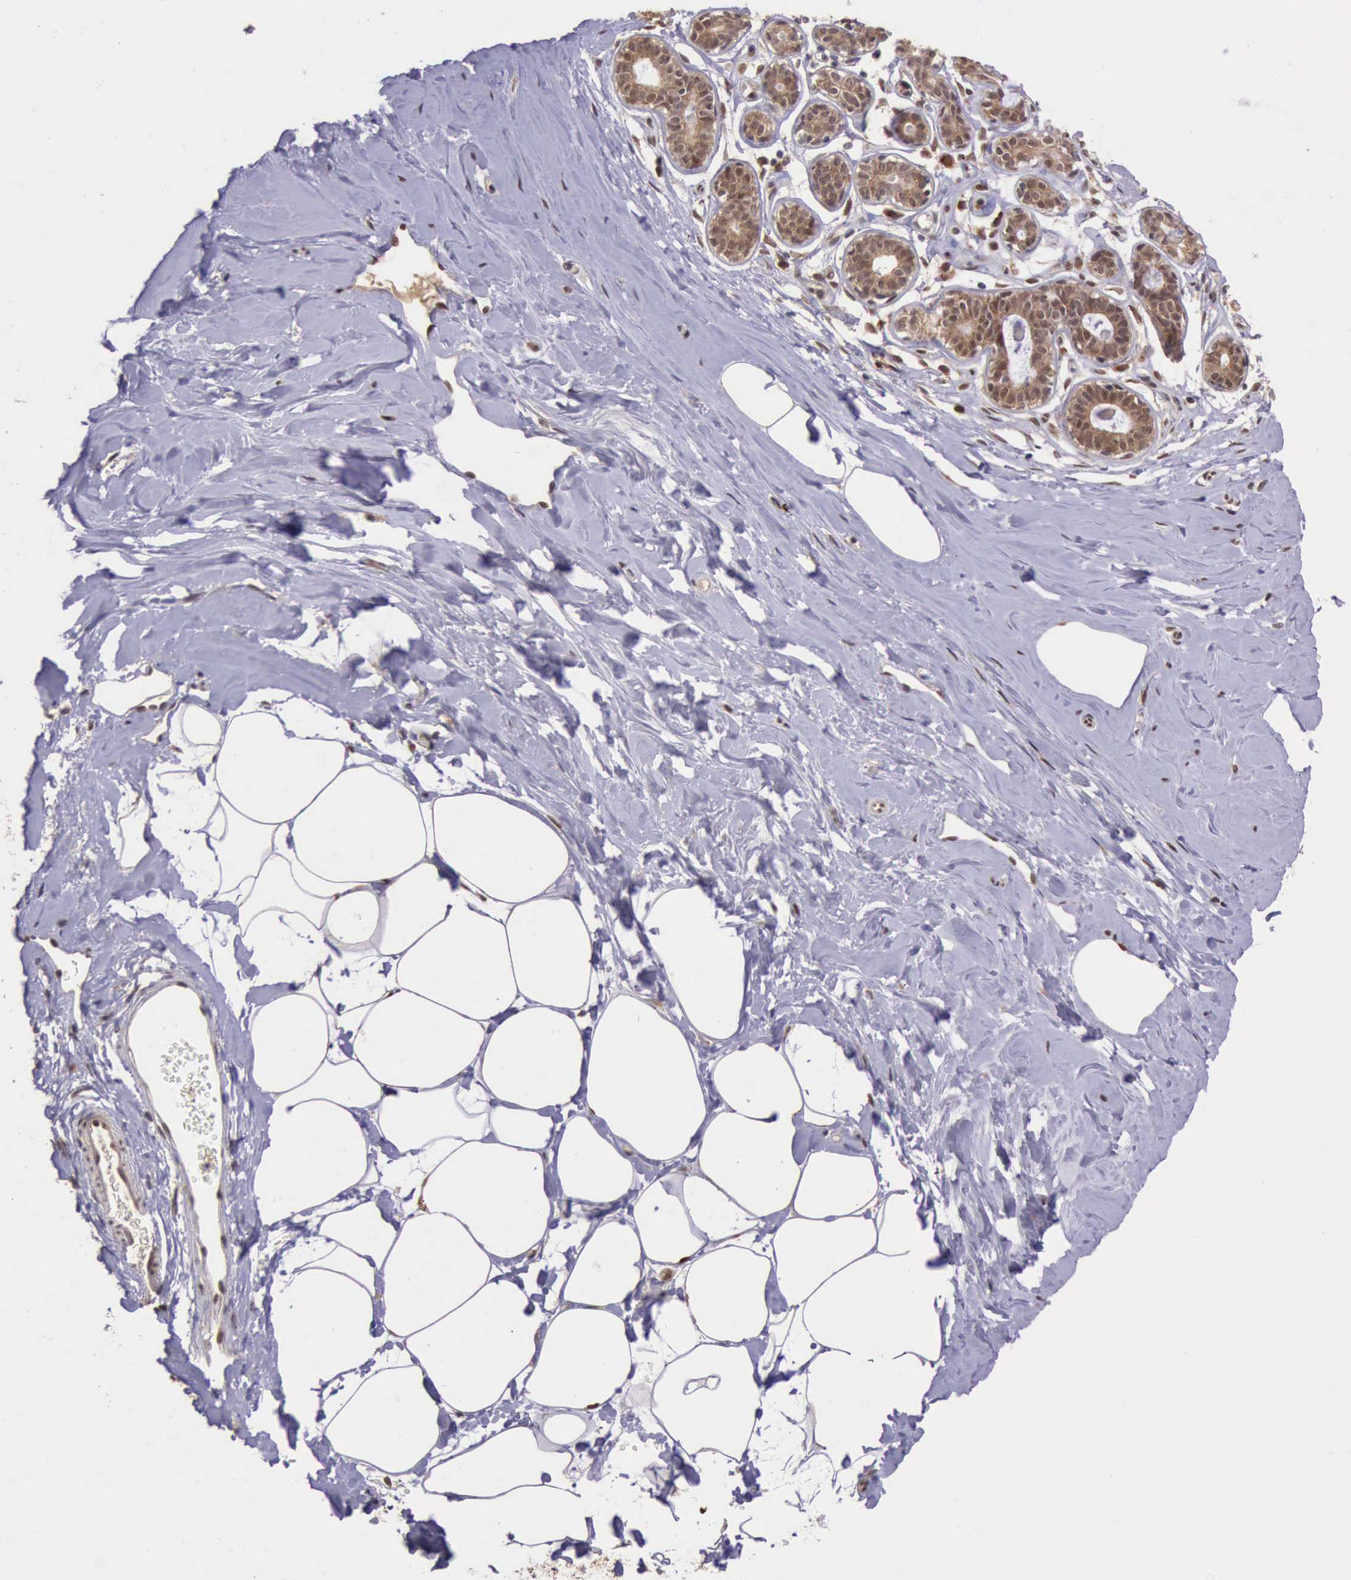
{"staining": {"intensity": "negative", "quantity": "none", "location": "none"}, "tissue": "breast", "cell_type": "Adipocytes", "image_type": "normal", "snomed": [{"axis": "morphology", "description": "Normal tissue, NOS"}, {"axis": "topography", "description": "Breast"}], "caption": "The immunohistochemistry histopathology image has no significant expression in adipocytes of breast. The staining was performed using DAB to visualize the protein expression in brown, while the nuclei were stained in blue with hematoxylin (Magnification: 20x).", "gene": "ARMCX3", "patient": {"sex": "female", "age": 44}}